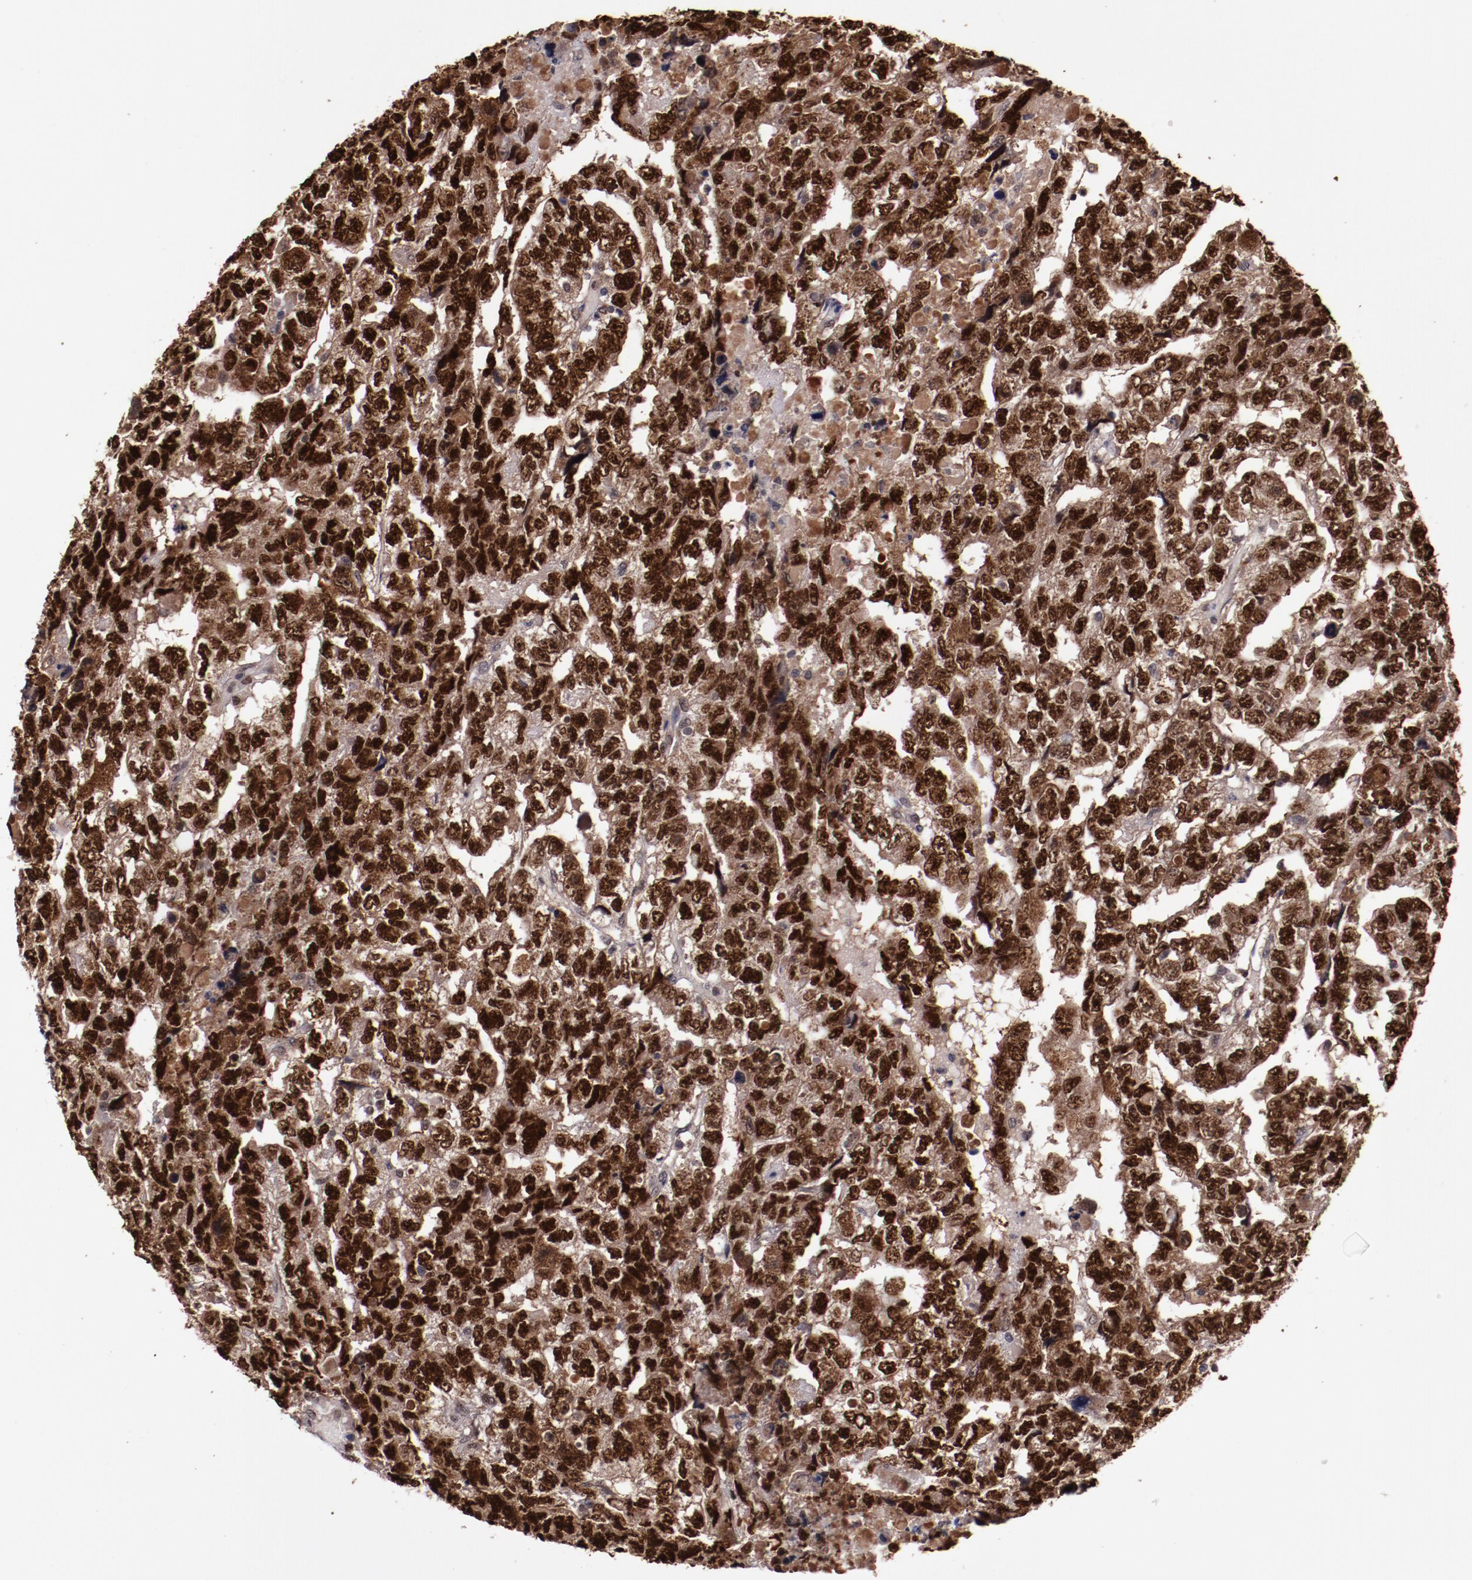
{"staining": {"intensity": "strong", "quantity": ">75%", "location": "cytoplasmic/membranous,nuclear"}, "tissue": "testis cancer", "cell_type": "Tumor cells", "image_type": "cancer", "snomed": [{"axis": "morphology", "description": "Carcinoma, Embryonal, NOS"}, {"axis": "topography", "description": "Testis"}], "caption": "Testis embryonal carcinoma stained for a protein demonstrates strong cytoplasmic/membranous and nuclear positivity in tumor cells.", "gene": "CHEK2", "patient": {"sex": "male", "age": 36}}